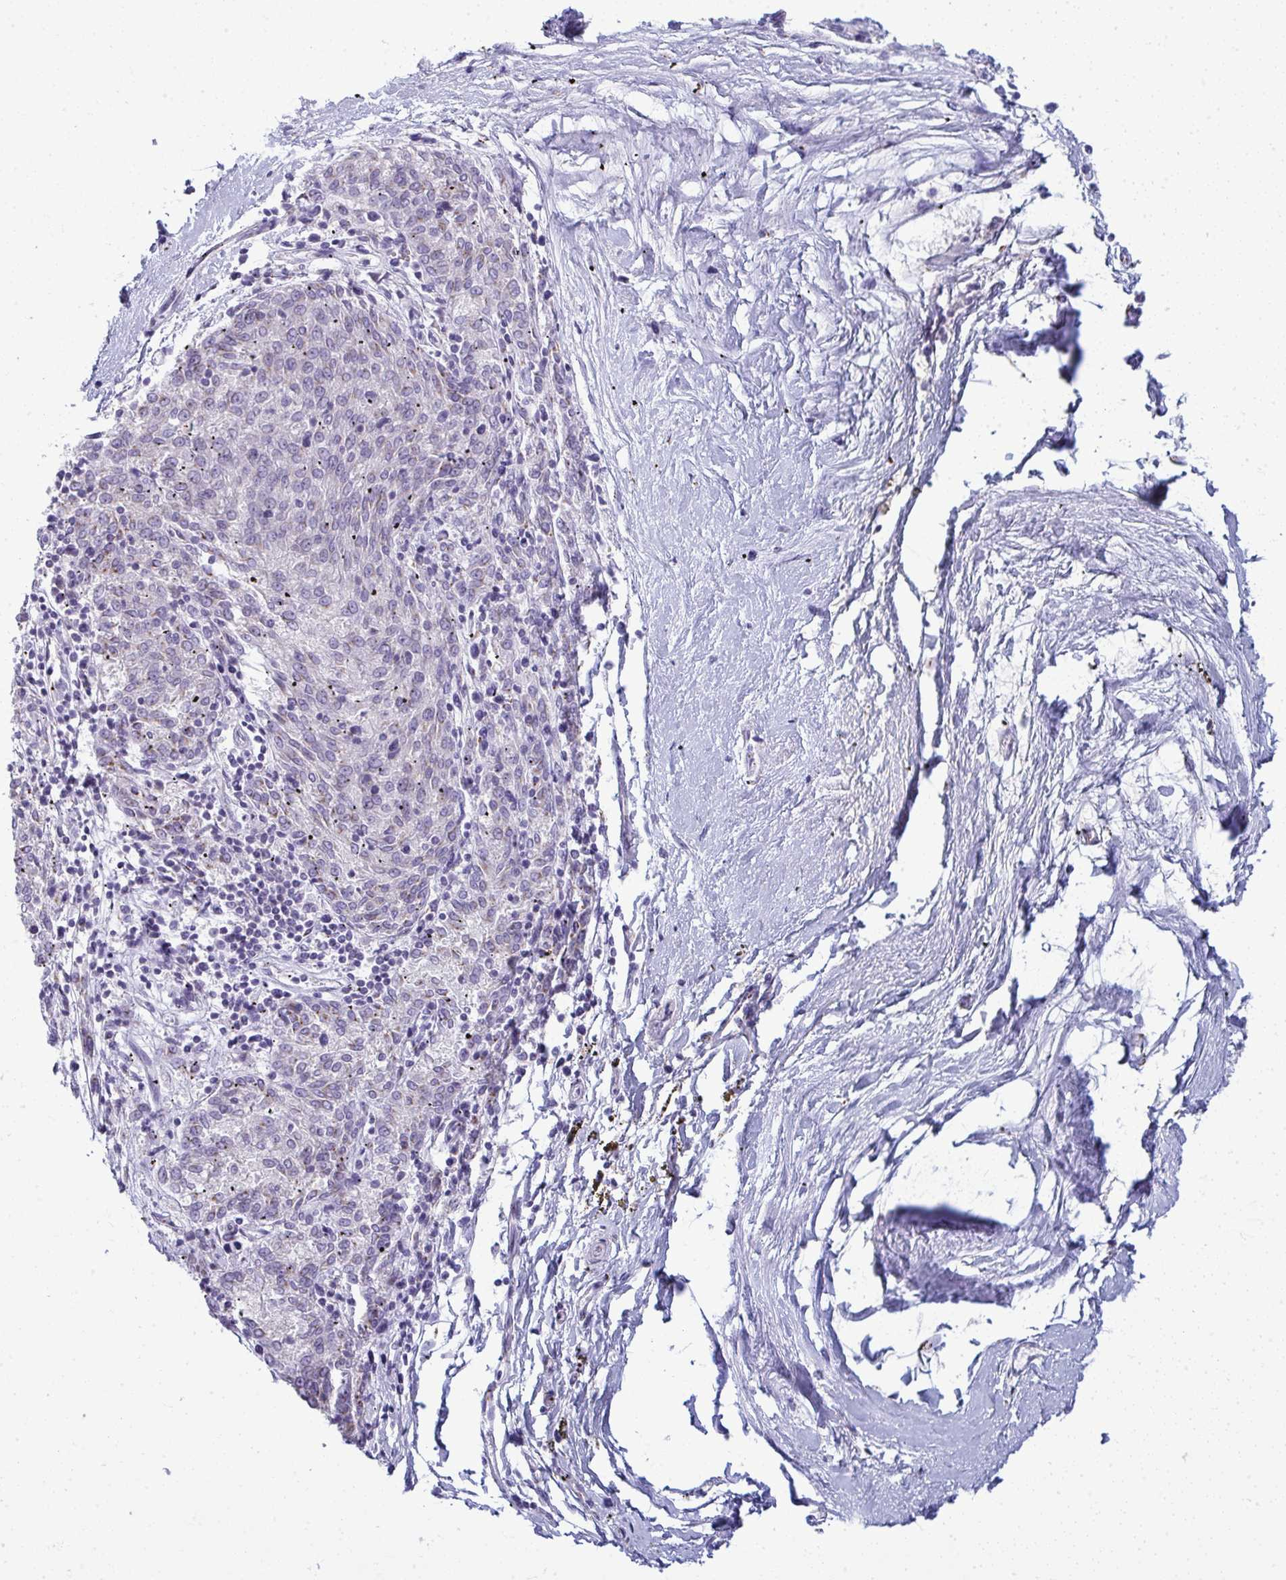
{"staining": {"intensity": "negative", "quantity": "none", "location": "none"}, "tissue": "melanoma", "cell_type": "Tumor cells", "image_type": "cancer", "snomed": [{"axis": "morphology", "description": "Malignant melanoma, NOS"}, {"axis": "topography", "description": "Skin"}], "caption": "High power microscopy histopathology image of an immunohistochemistry (IHC) image of malignant melanoma, revealing no significant expression in tumor cells.", "gene": "DTX4", "patient": {"sex": "female", "age": 72}}